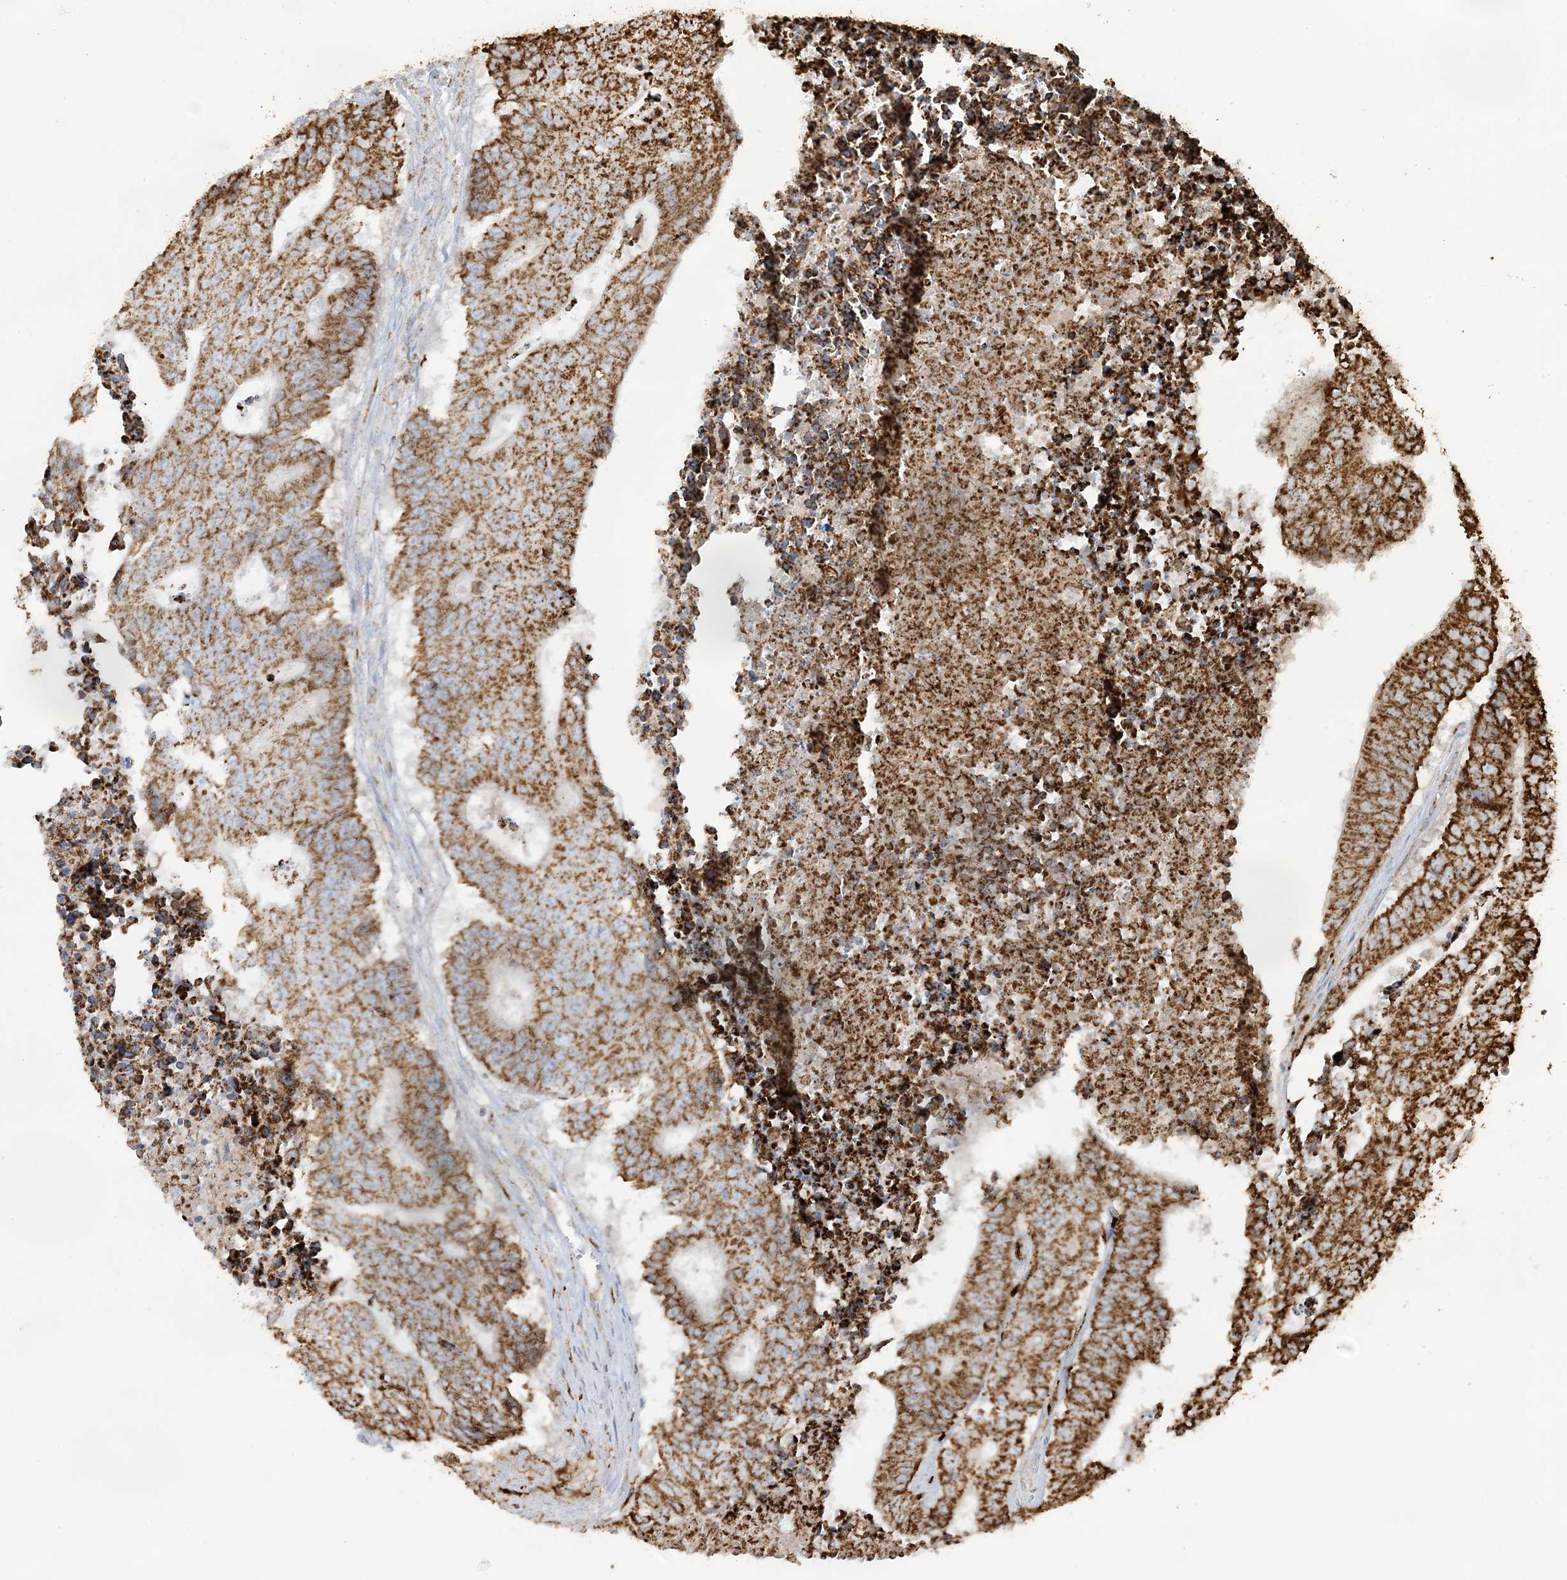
{"staining": {"intensity": "moderate", "quantity": ">75%", "location": "cytoplasmic/membranous"}, "tissue": "colorectal cancer", "cell_type": "Tumor cells", "image_type": "cancer", "snomed": [{"axis": "morphology", "description": "Adenocarcinoma, NOS"}, {"axis": "topography", "description": "Colon"}], "caption": "Colorectal adenocarcinoma stained for a protein demonstrates moderate cytoplasmic/membranous positivity in tumor cells. (DAB = brown stain, brightfield microscopy at high magnification).", "gene": "AGA", "patient": {"sex": "male", "age": 87}}